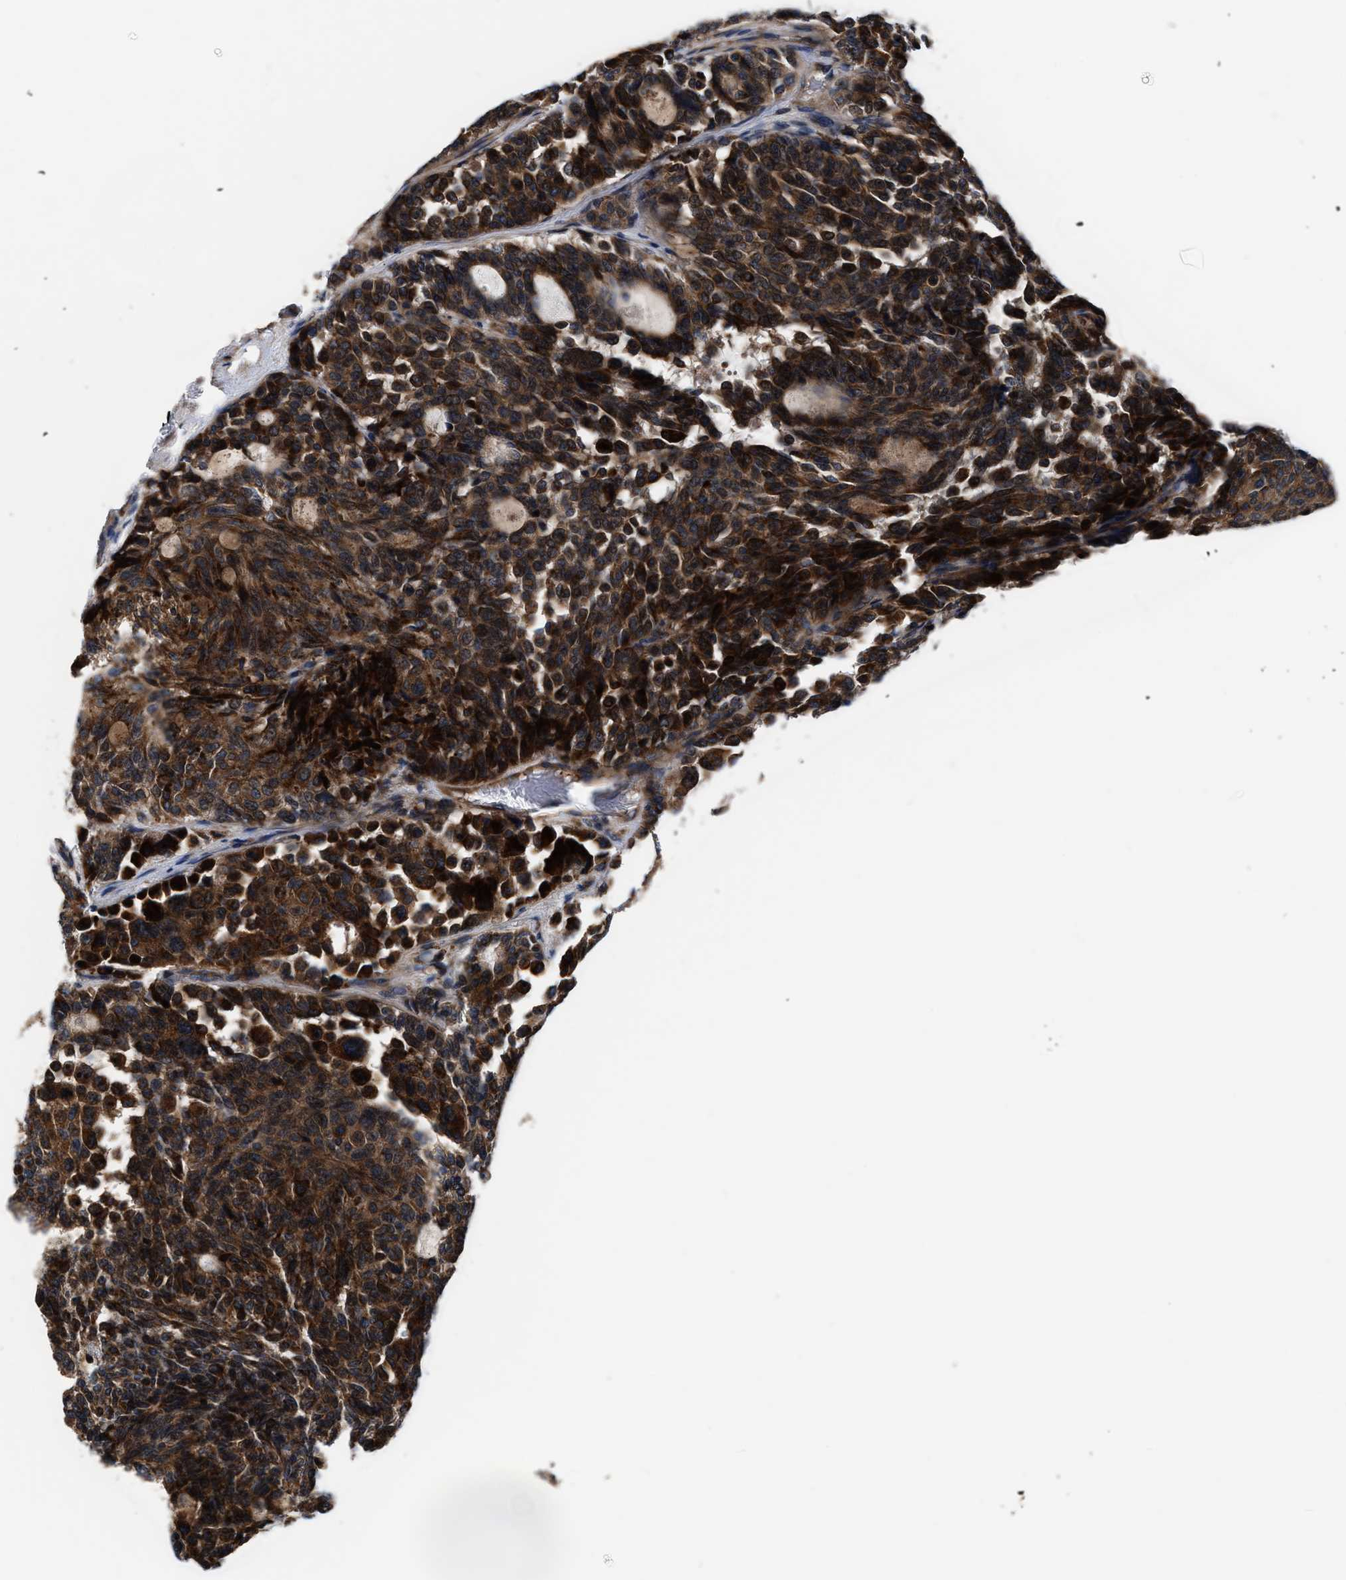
{"staining": {"intensity": "strong", "quantity": ">75%", "location": "cytoplasmic/membranous"}, "tissue": "carcinoid", "cell_type": "Tumor cells", "image_type": "cancer", "snomed": [{"axis": "morphology", "description": "Carcinoid, malignant, NOS"}, {"axis": "topography", "description": "Pancreas"}], "caption": "Immunohistochemistry (IHC) photomicrograph of neoplastic tissue: human malignant carcinoid stained using immunohistochemistry (IHC) exhibits high levels of strong protein expression localized specifically in the cytoplasmic/membranous of tumor cells, appearing as a cytoplasmic/membranous brown color.", "gene": "SLC12A2", "patient": {"sex": "female", "age": 54}}